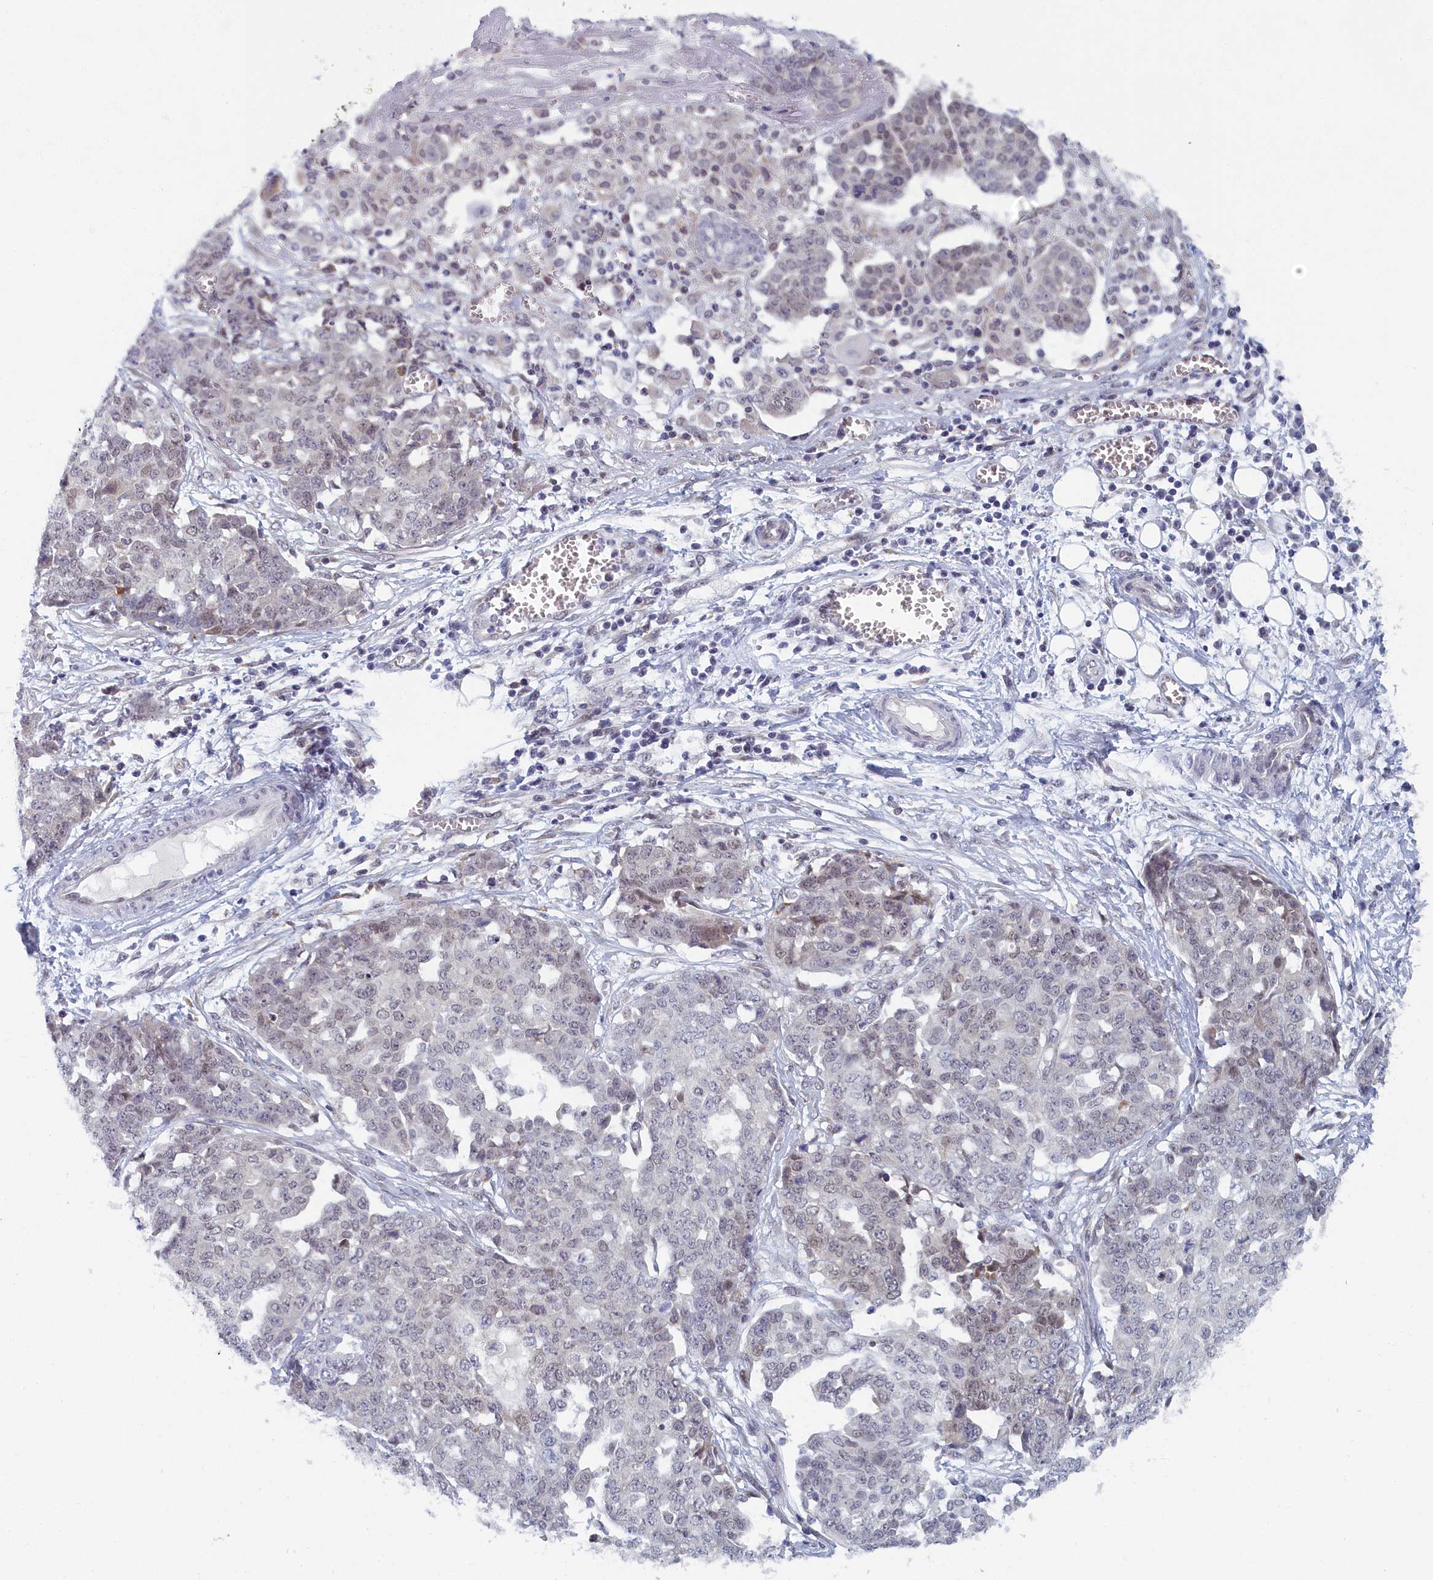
{"staining": {"intensity": "negative", "quantity": "none", "location": "none"}, "tissue": "ovarian cancer", "cell_type": "Tumor cells", "image_type": "cancer", "snomed": [{"axis": "morphology", "description": "Cystadenocarcinoma, serous, NOS"}, {"axis": "topography", "description": "Soft tissue"}, {"axis": "topography", "description": "Ovary"}], "caption": "Protein analysis of ovarian cancer (serous cystadenocarcinoma) reveals no significant positivity in tumor cells. (DAB IHC with hematoxylin counter stain).", "gene": "DNAJC17", "patient": {"sex": "female", "age": 57}}